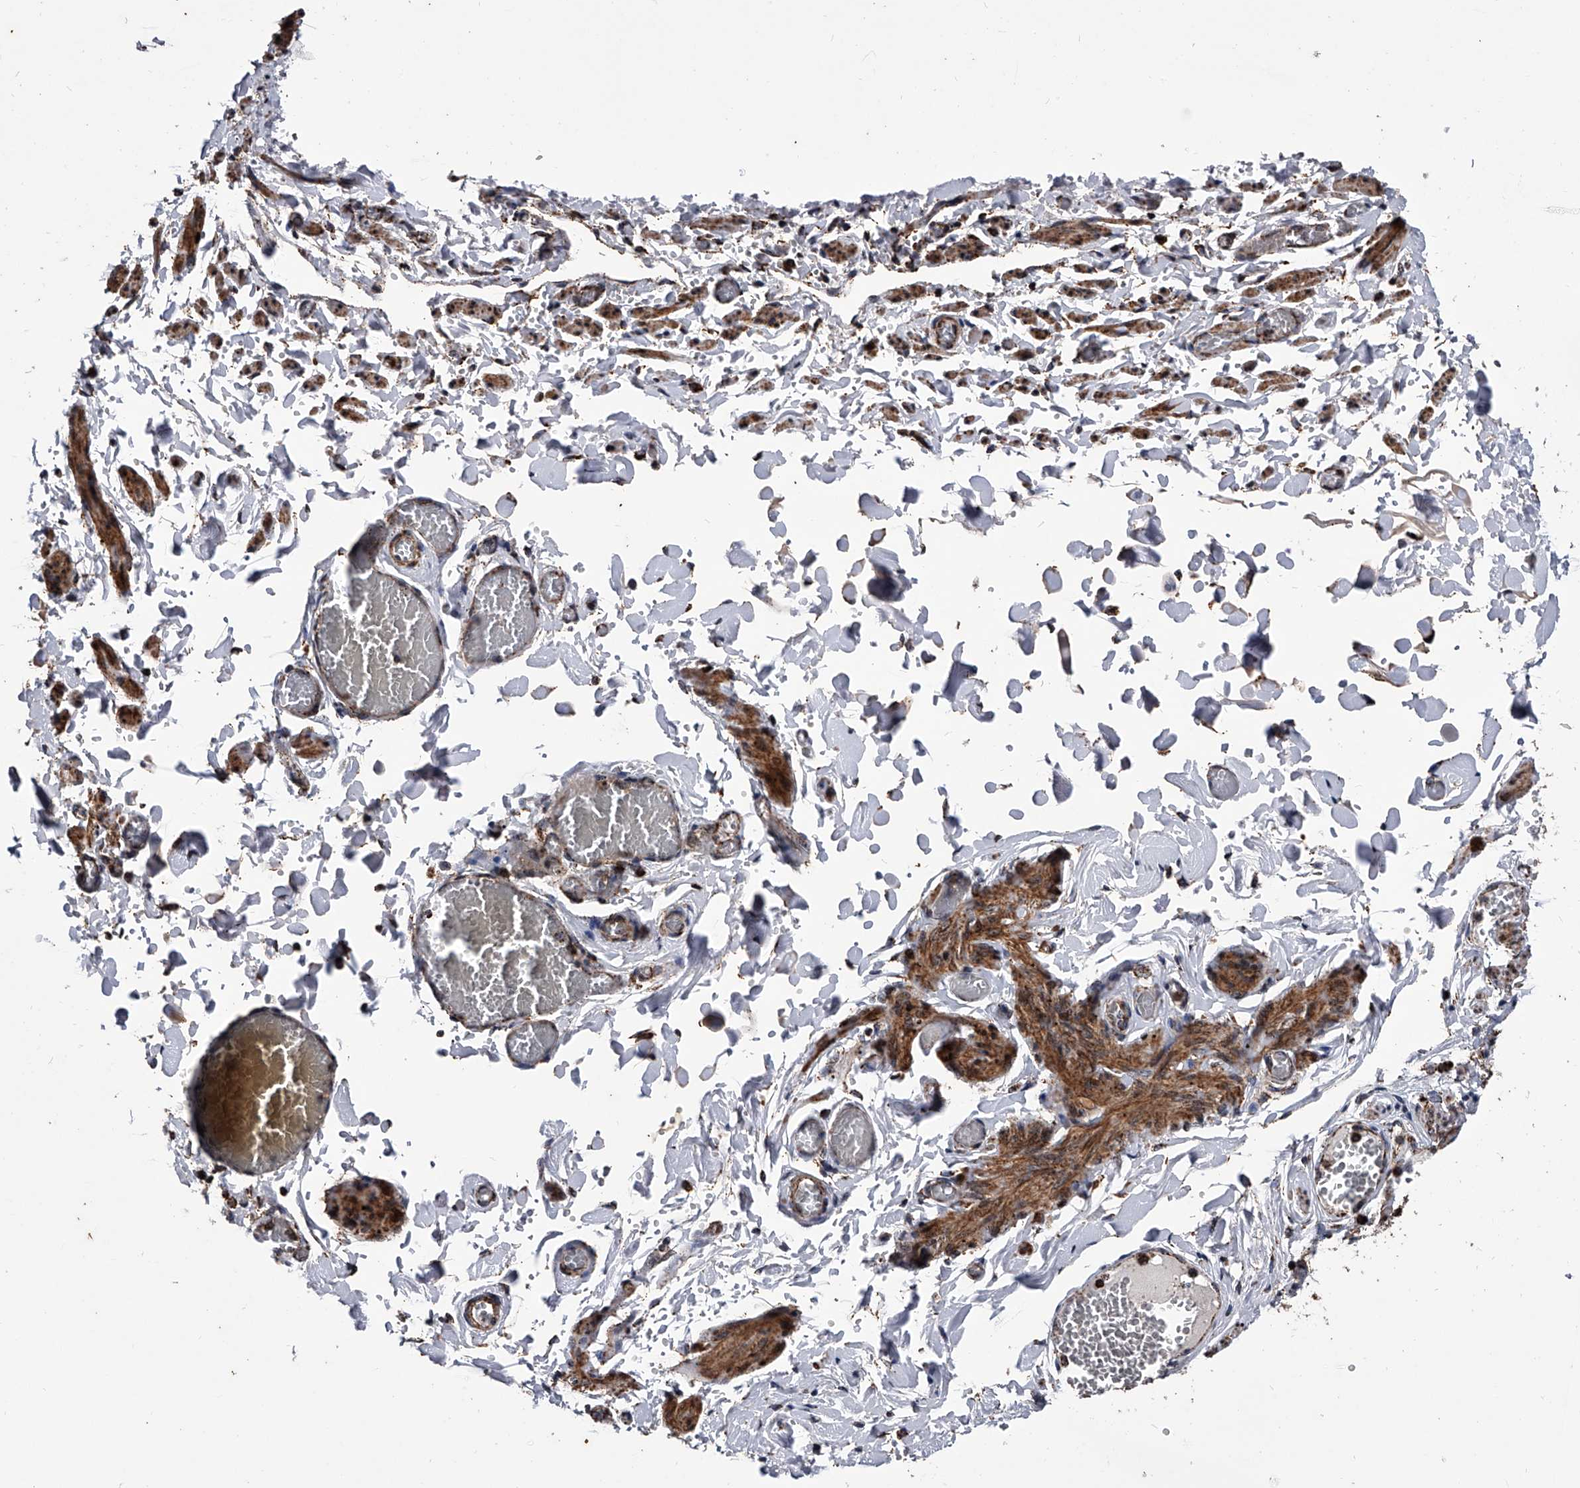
{"staining": {"intensity": "strong", "quantity": ">75%", "location": "cytoplasmic/membranous"}, "tissue": "adipose tissue", "cell_type": "Adipocytes", "image_type": "normal", "snomed": [{"axis": "morphology", "description": "Normal tissue, NOS"}, {"axis": "topography", "description": "Vascular tissue"}, {"axis": "topography", "description": "Fallopian tube"}, {"axis": "topography", "description": "Ovary"}], "caption": "Protein analysis of unremarkable adipose tissue exhibits strong cytoplasmic/membranous staining in about >75% of adipocytes. Ihc stains the protein in brown and the nuclei are stained blue.", "gene": "SMPDL3A", "patient": {"sex": "female", "age": 67}}